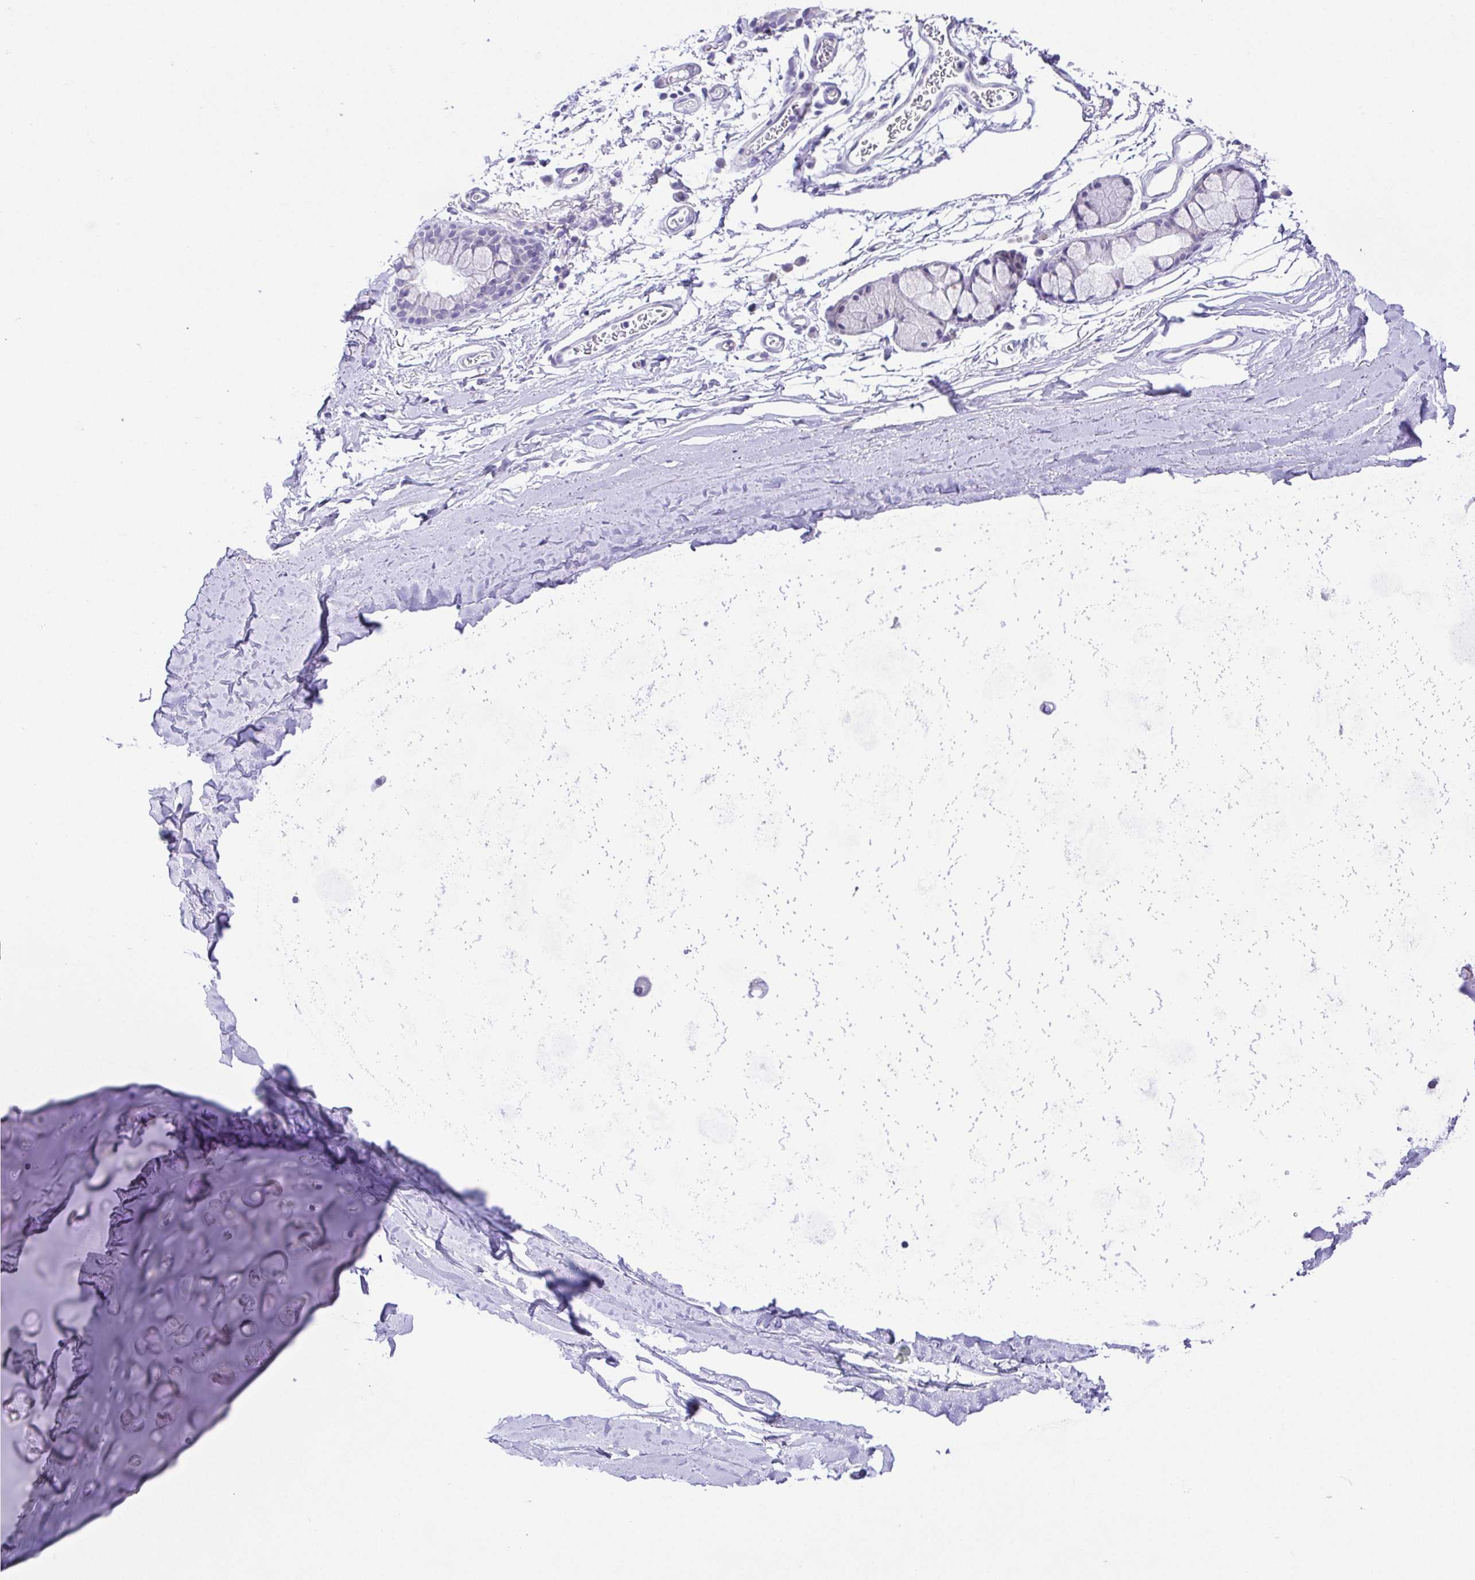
{"staining": {"intensity": "negative", "quantity": "none", "location": "none"}, "tissue": "soft tissue", "cell_type": "Chondrocytes", "image_type": "normal", "snomed": [{"axis": "morphology", "description": "Normal tissue, NOS"}, {"axis": "topography", "description": "Cartilage tissue"}, {"axis": "topography", "description": "Bronchus"}], "caption": "An image of soft tissue stained for a protein demonstrates no brown staining in chondrocytes.", "gene": "LUZP4", "patient": {"sex": "female", "age": 79}}